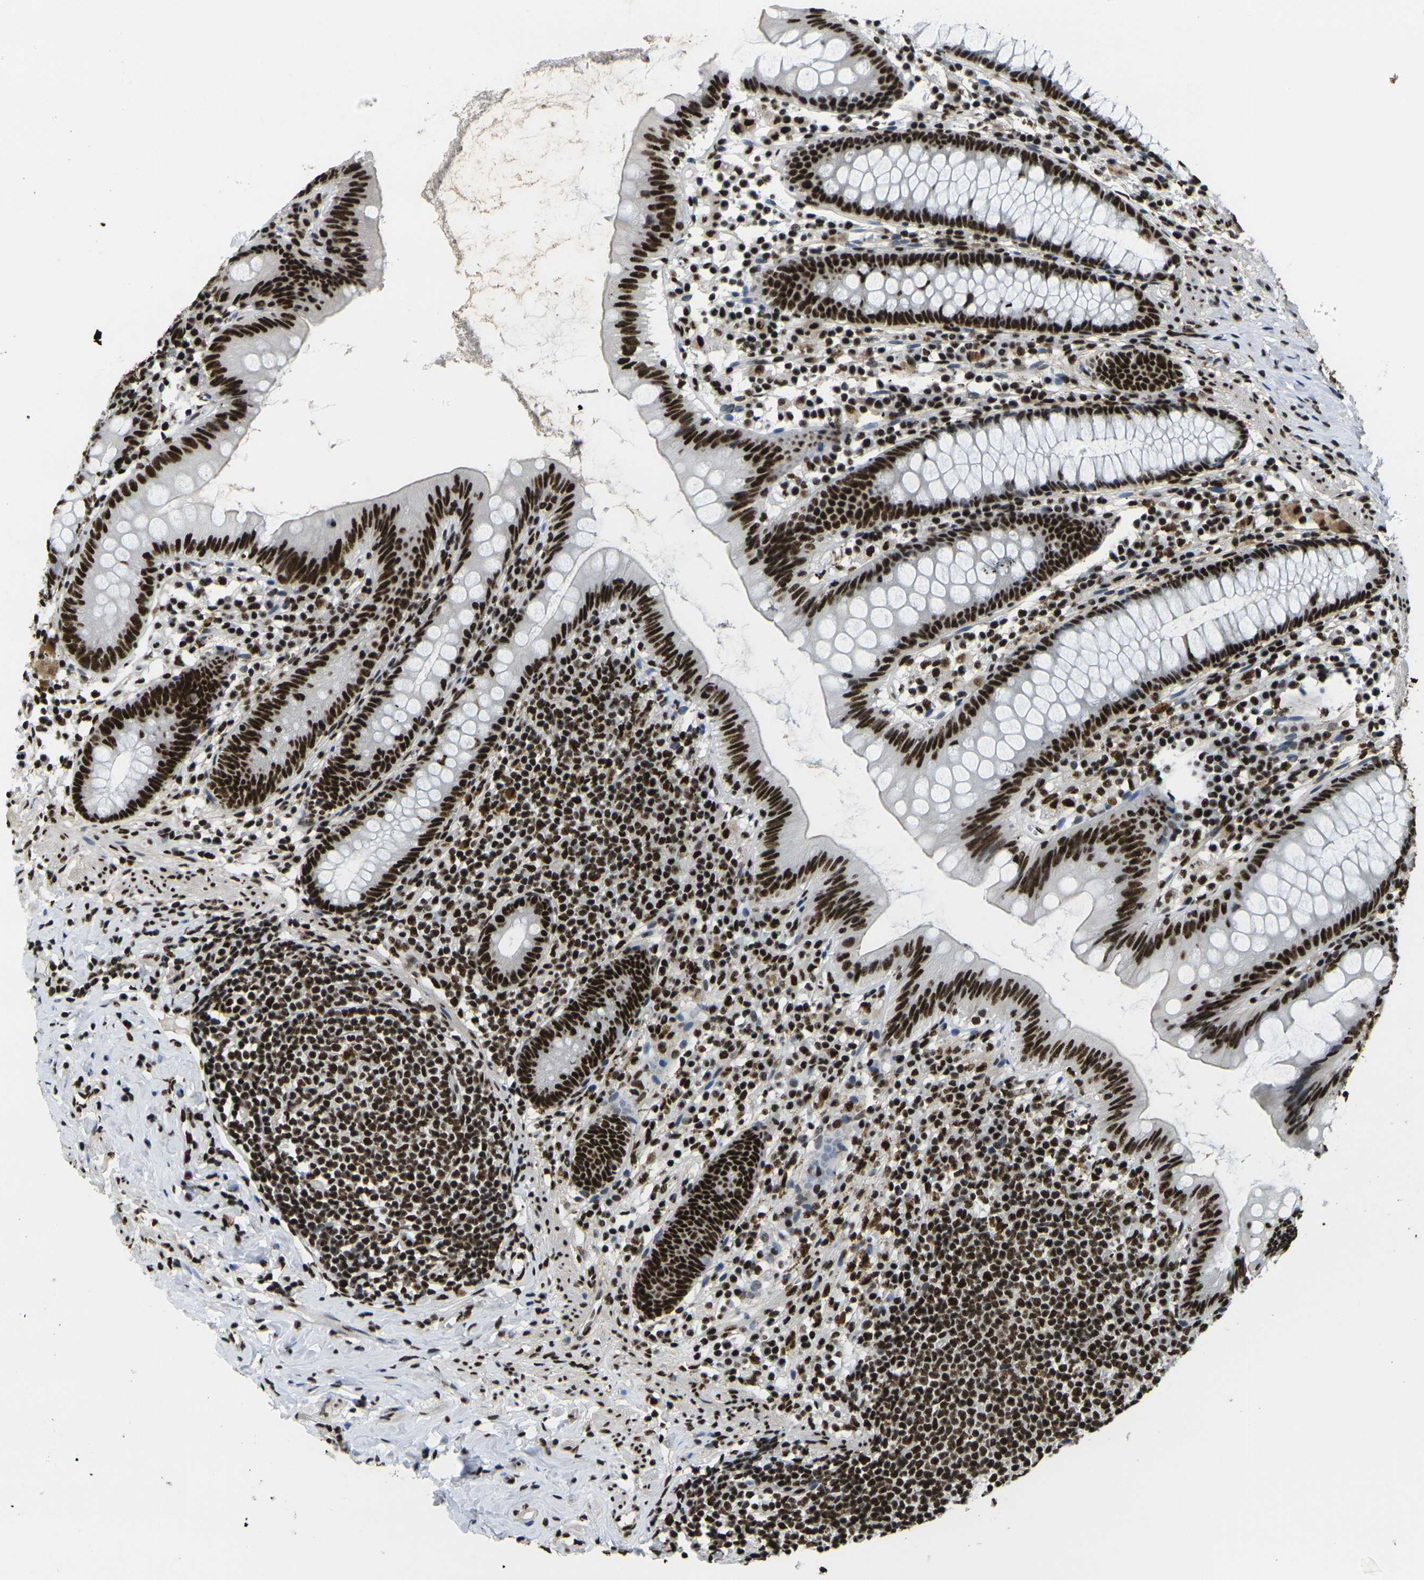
{"staining": {"intensity": "strong", "quantity": ">75%", "location": "nuclear"}, "tissue": "appendix", "cell_type": "Glandular cells", "image_type": "normal", "snomed": [{"axis": "morphology", "description": "Normal tissue, NOS"}, {"axis": "topography", "description": "Appendix"}], "caption": "Strong nuclear protein staining is appreciated in about >75% of glandular cells in appendix. Immunohistochemistry (ihc) stains the protein in brown and the nuclei are stained blue.", "gene": "SMARCC1", "patient": {"sex": "male", "age": 52}}